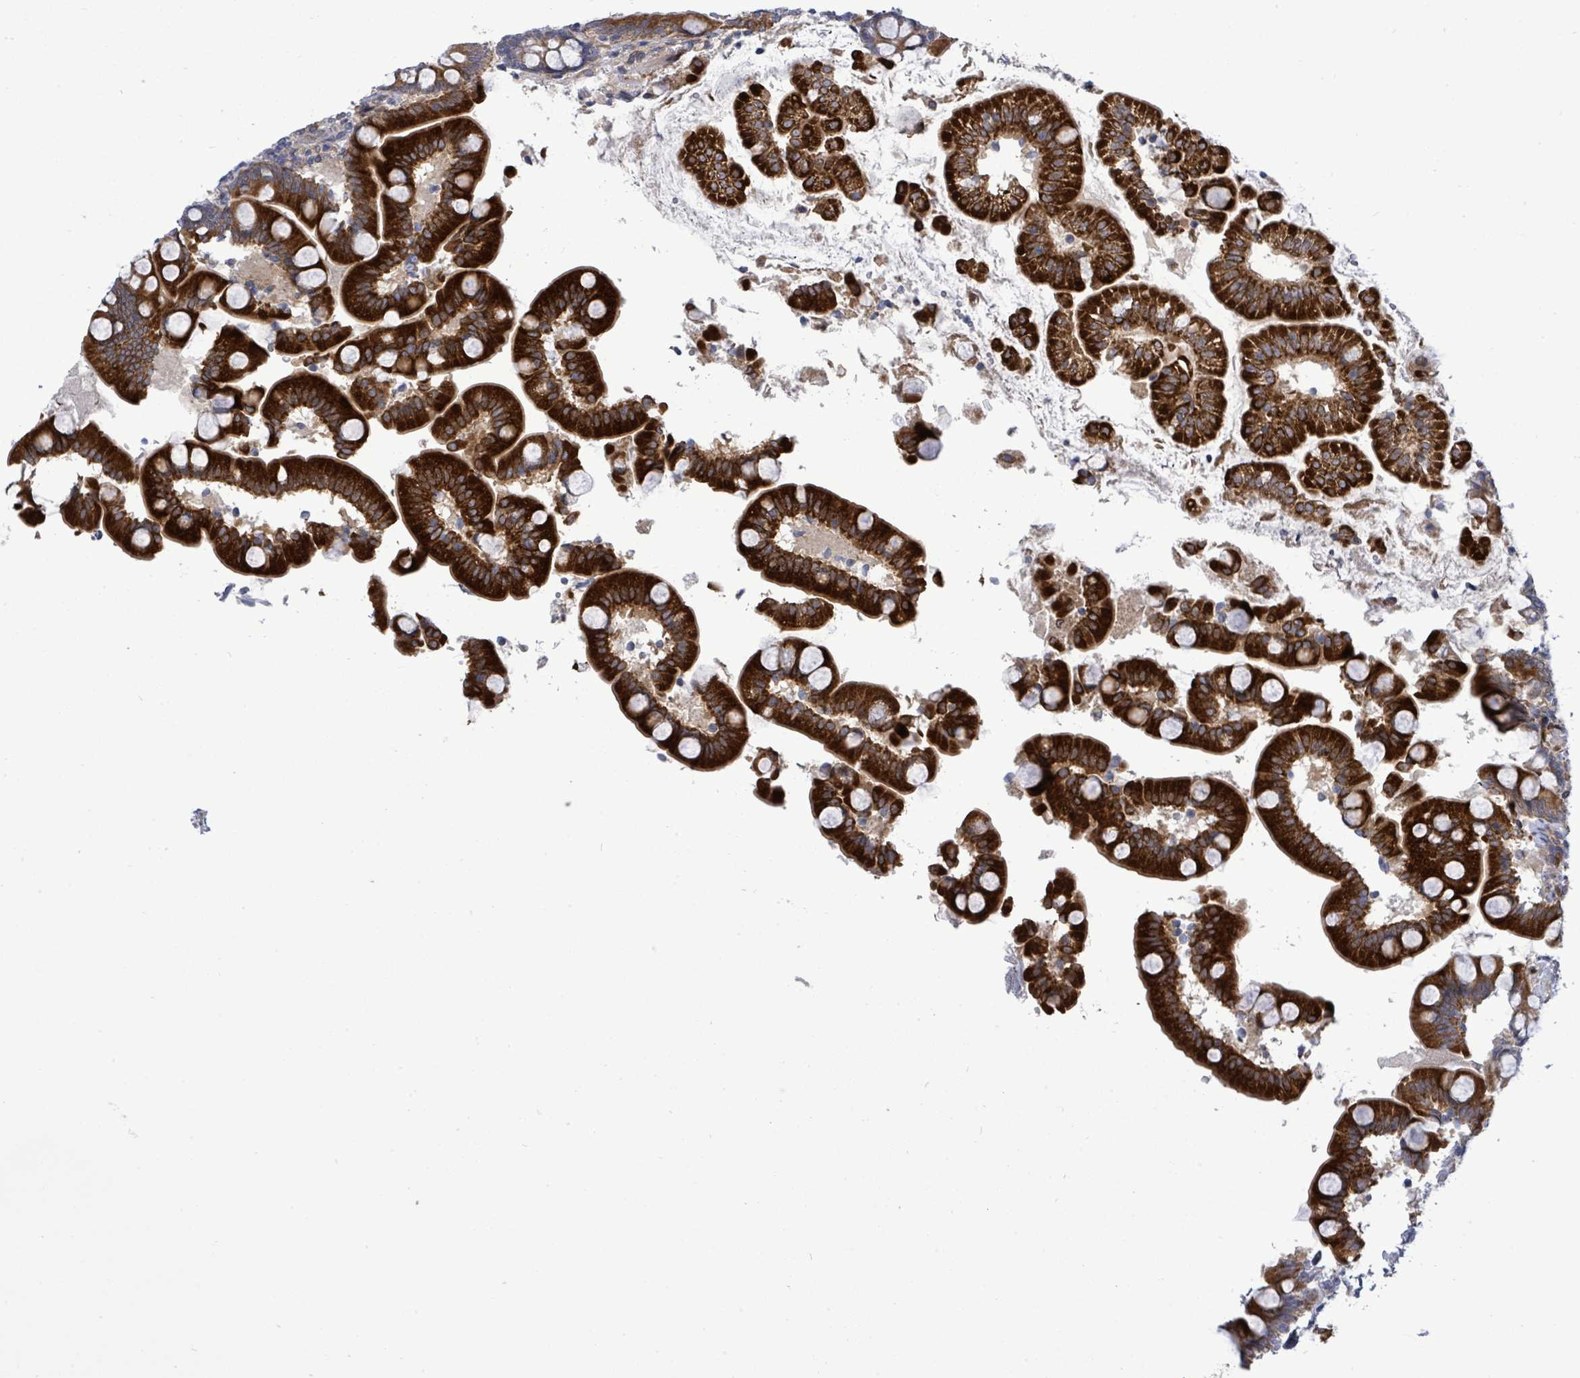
{"staining": {"intensity": "strong", "quantity": ">75%", "location": "cytoplasmic/membranous"}, "tissue": "small intestine", "cell_type": "Glandular cells", "image_type": "normal", "snomed": [{"axis": "morphology", "description": "Normal tissue, NOS"}, {"axis": "topography", "description": "Small intestine"}], "caption": "Strong cytoplasmic/membranous protein expression is present in about >75% of glandular cells in small intestine.", "gene": "SAR1A", "patient": {"sex": "female", "age": 64}}